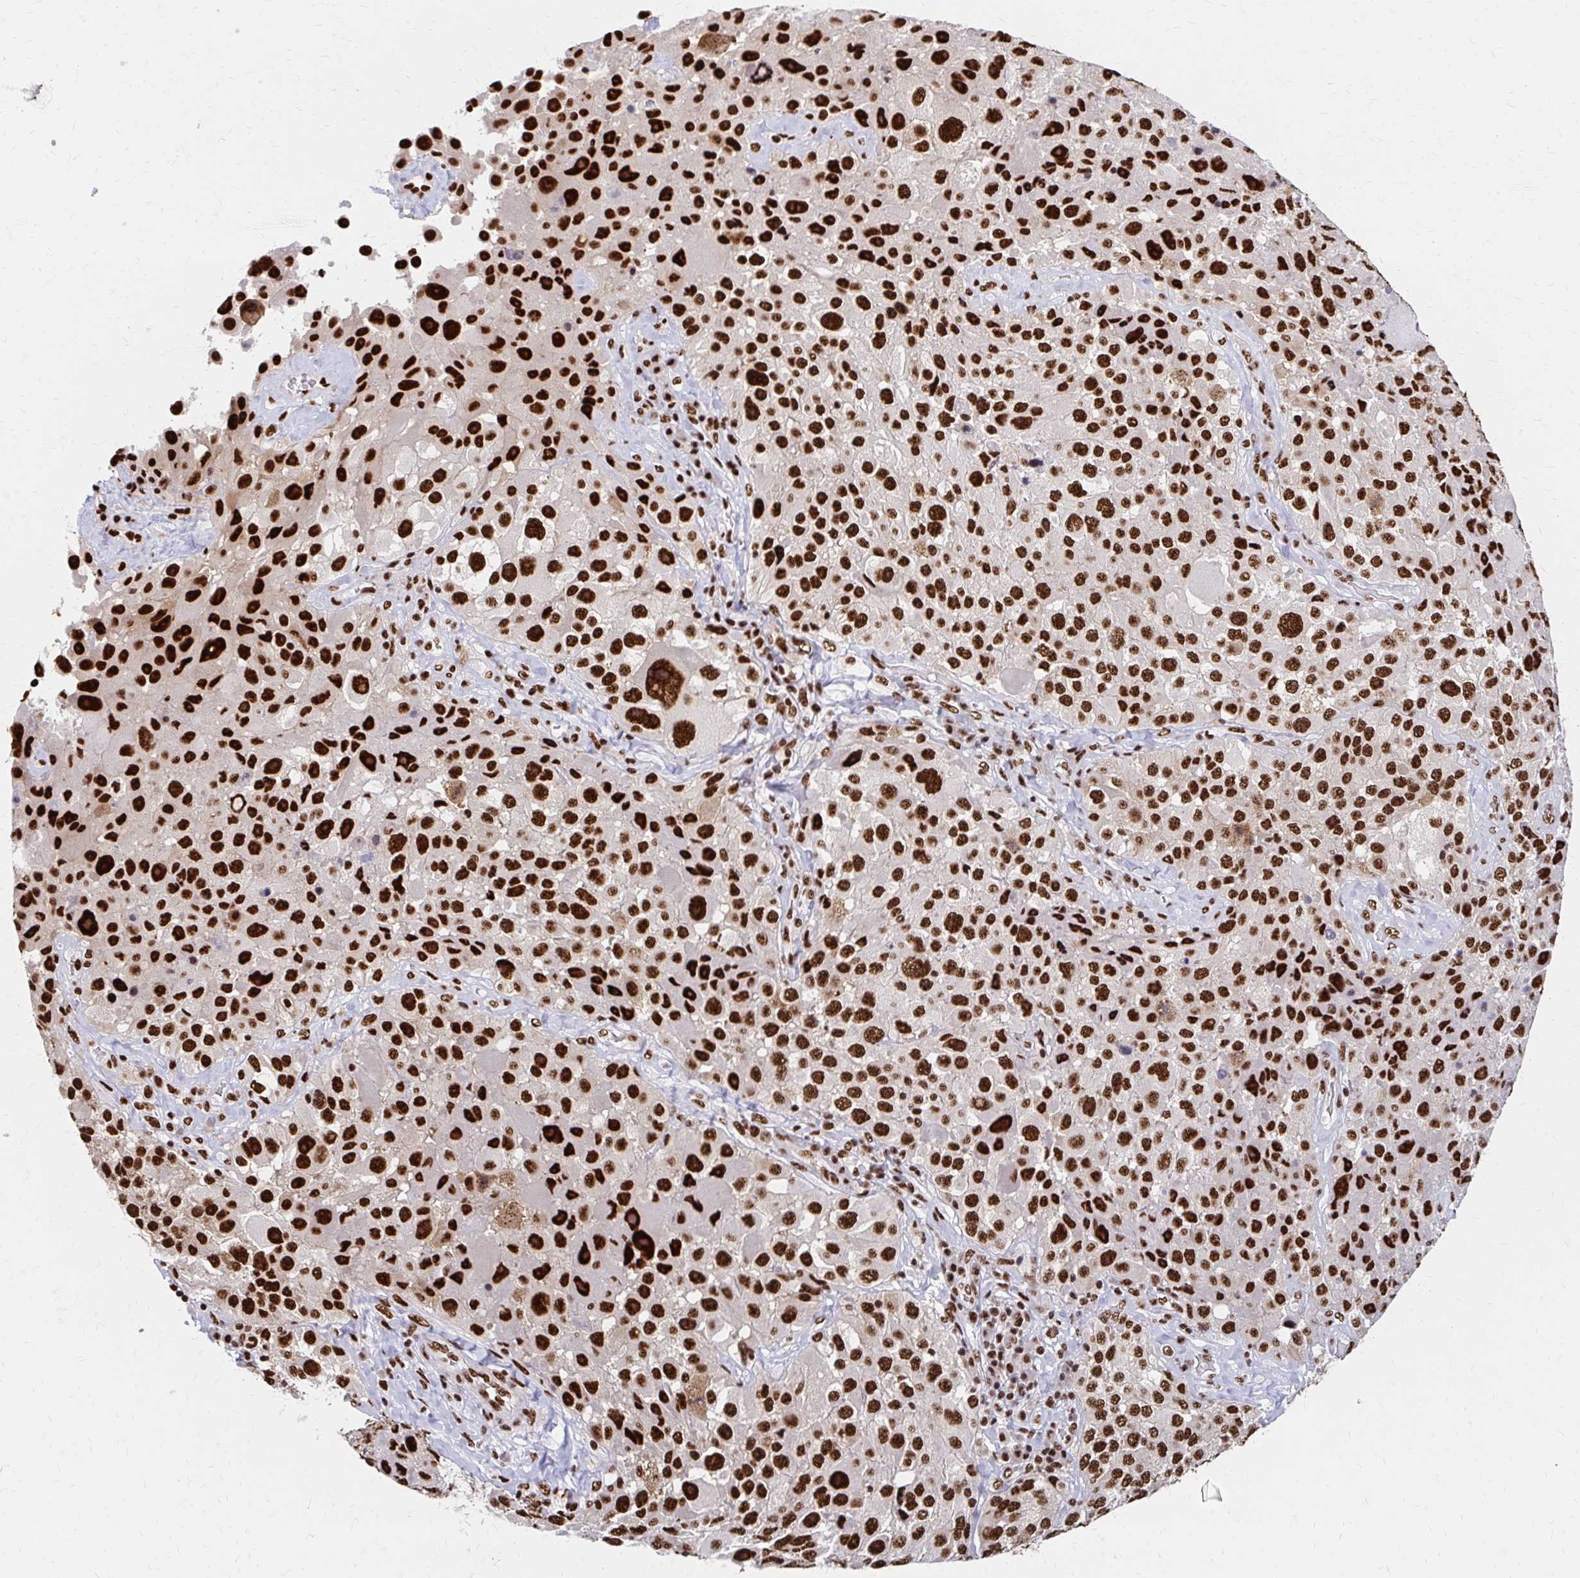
{"staining": {"intensity": "strong", "quantity": ">75%", "location": "nuclear"}, "tissue": "melanoma", "cell_type": "Tumor cells", "image_type": "cancer", "snomed": [{"axis": "morphology", "description": "Malignant melanoma, Metastatic site"}, {"axis": "topography", "description": "Lymph node"}], "caption": "Malignant melanoma (metastatic site) stained for a protein (brown) reveals strong nuclear positive expression in about >75% of tumor cells.", "gene": "CNKSR3", "patient": {"sex": "male", "age": 62}}